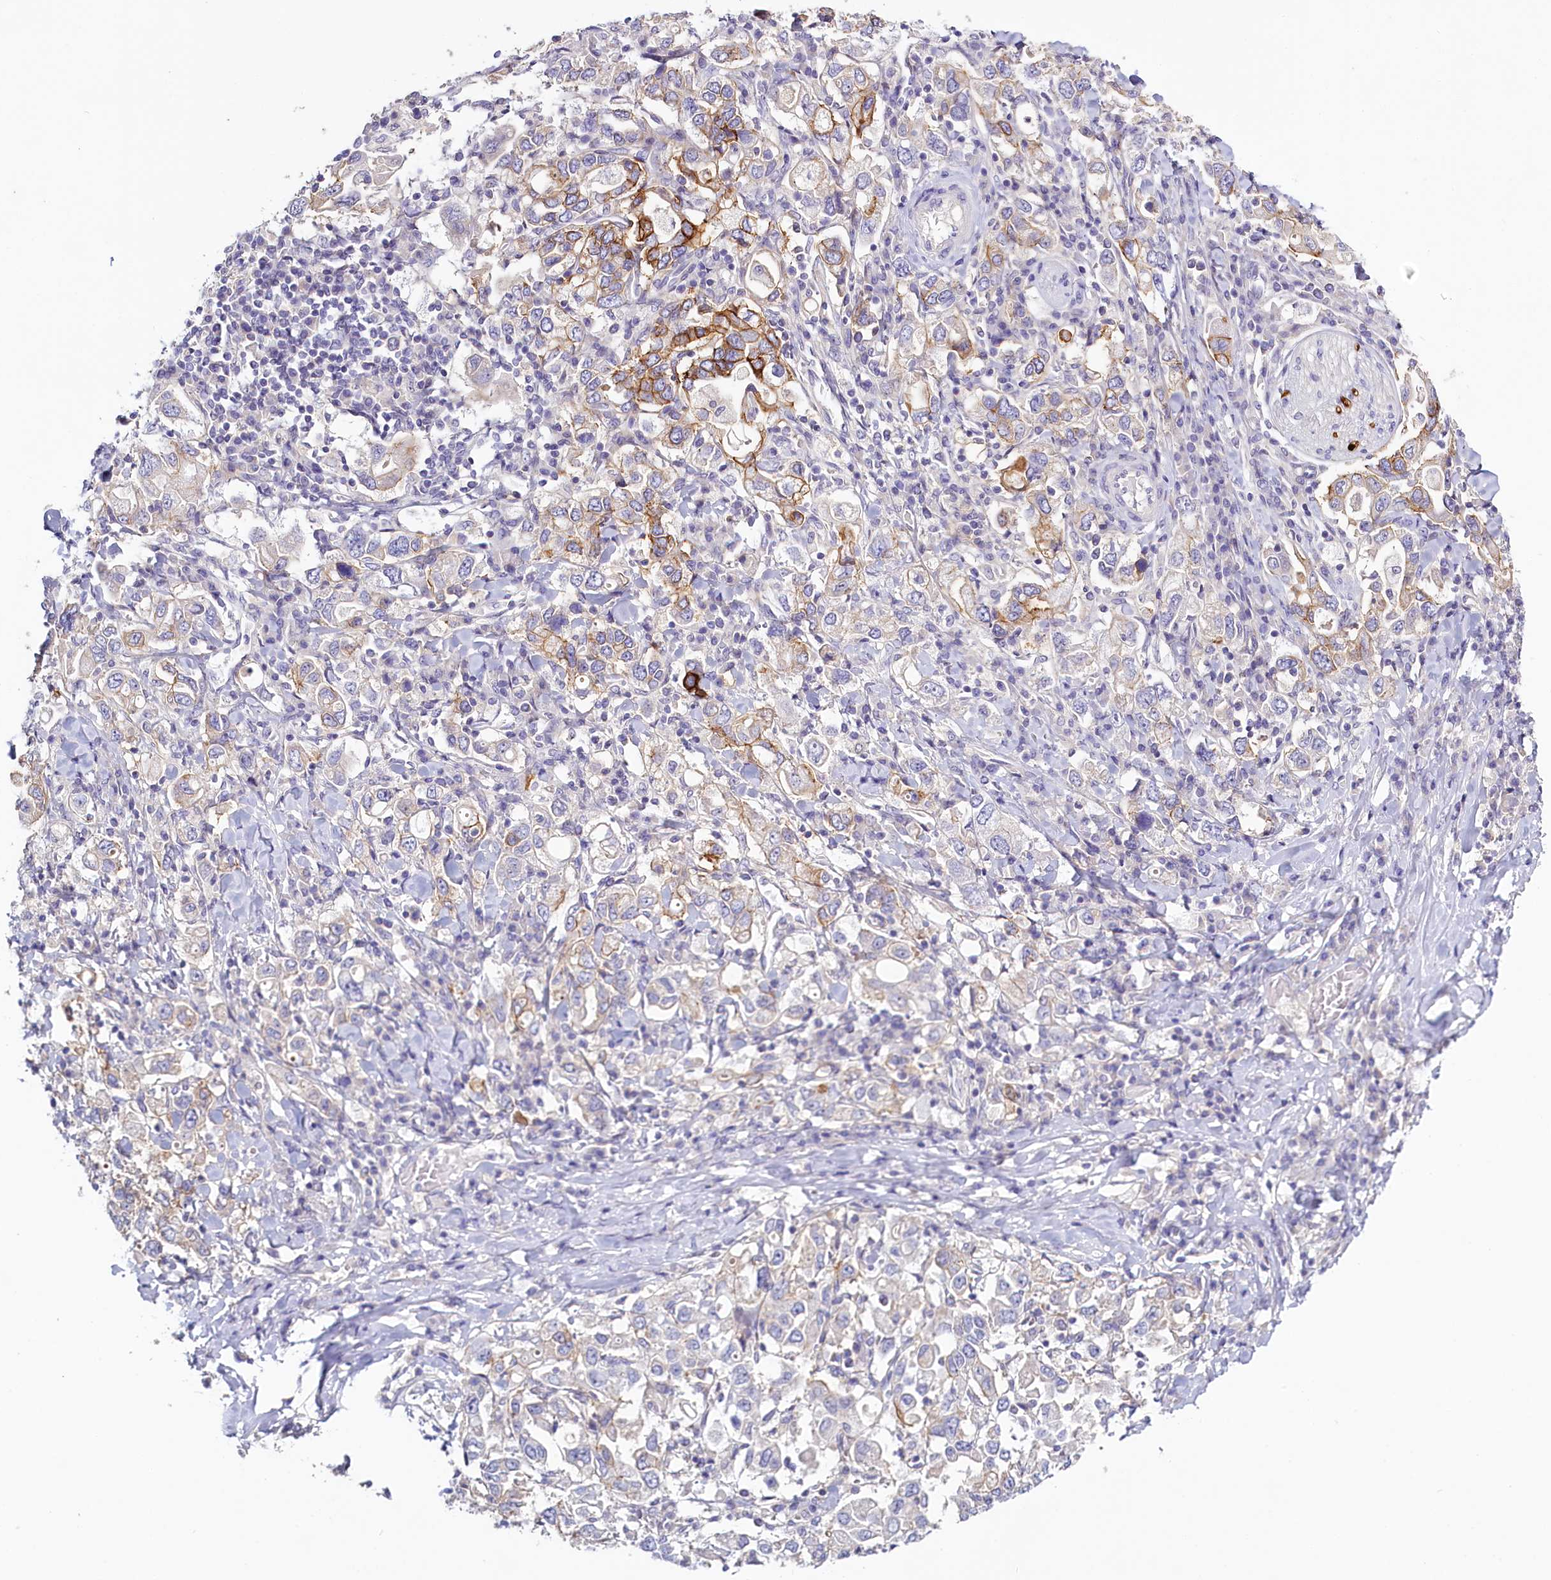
{"staining": {"intensity": "strong", "quantity": "25%-75%", "location": "cytoplasmic/membranous"}, "tissue": "stomach cancer", "cell_type": "Tumor cells", "image_type": "cancer", "snomed": [{"axis": "morphology", "description": "Adenocarcinoma, NOS"}, {"axis": "topography", "description": "Stomach, upper"}], "caption": "Brown immunohistochemical staining in stomach adenocarcinoma reveals strong cytoplasmic/membranous expression in about 25%-75% of tumor cells.", "gene": "PDE6D", "patient": {"sex": "male", "age": 62}}